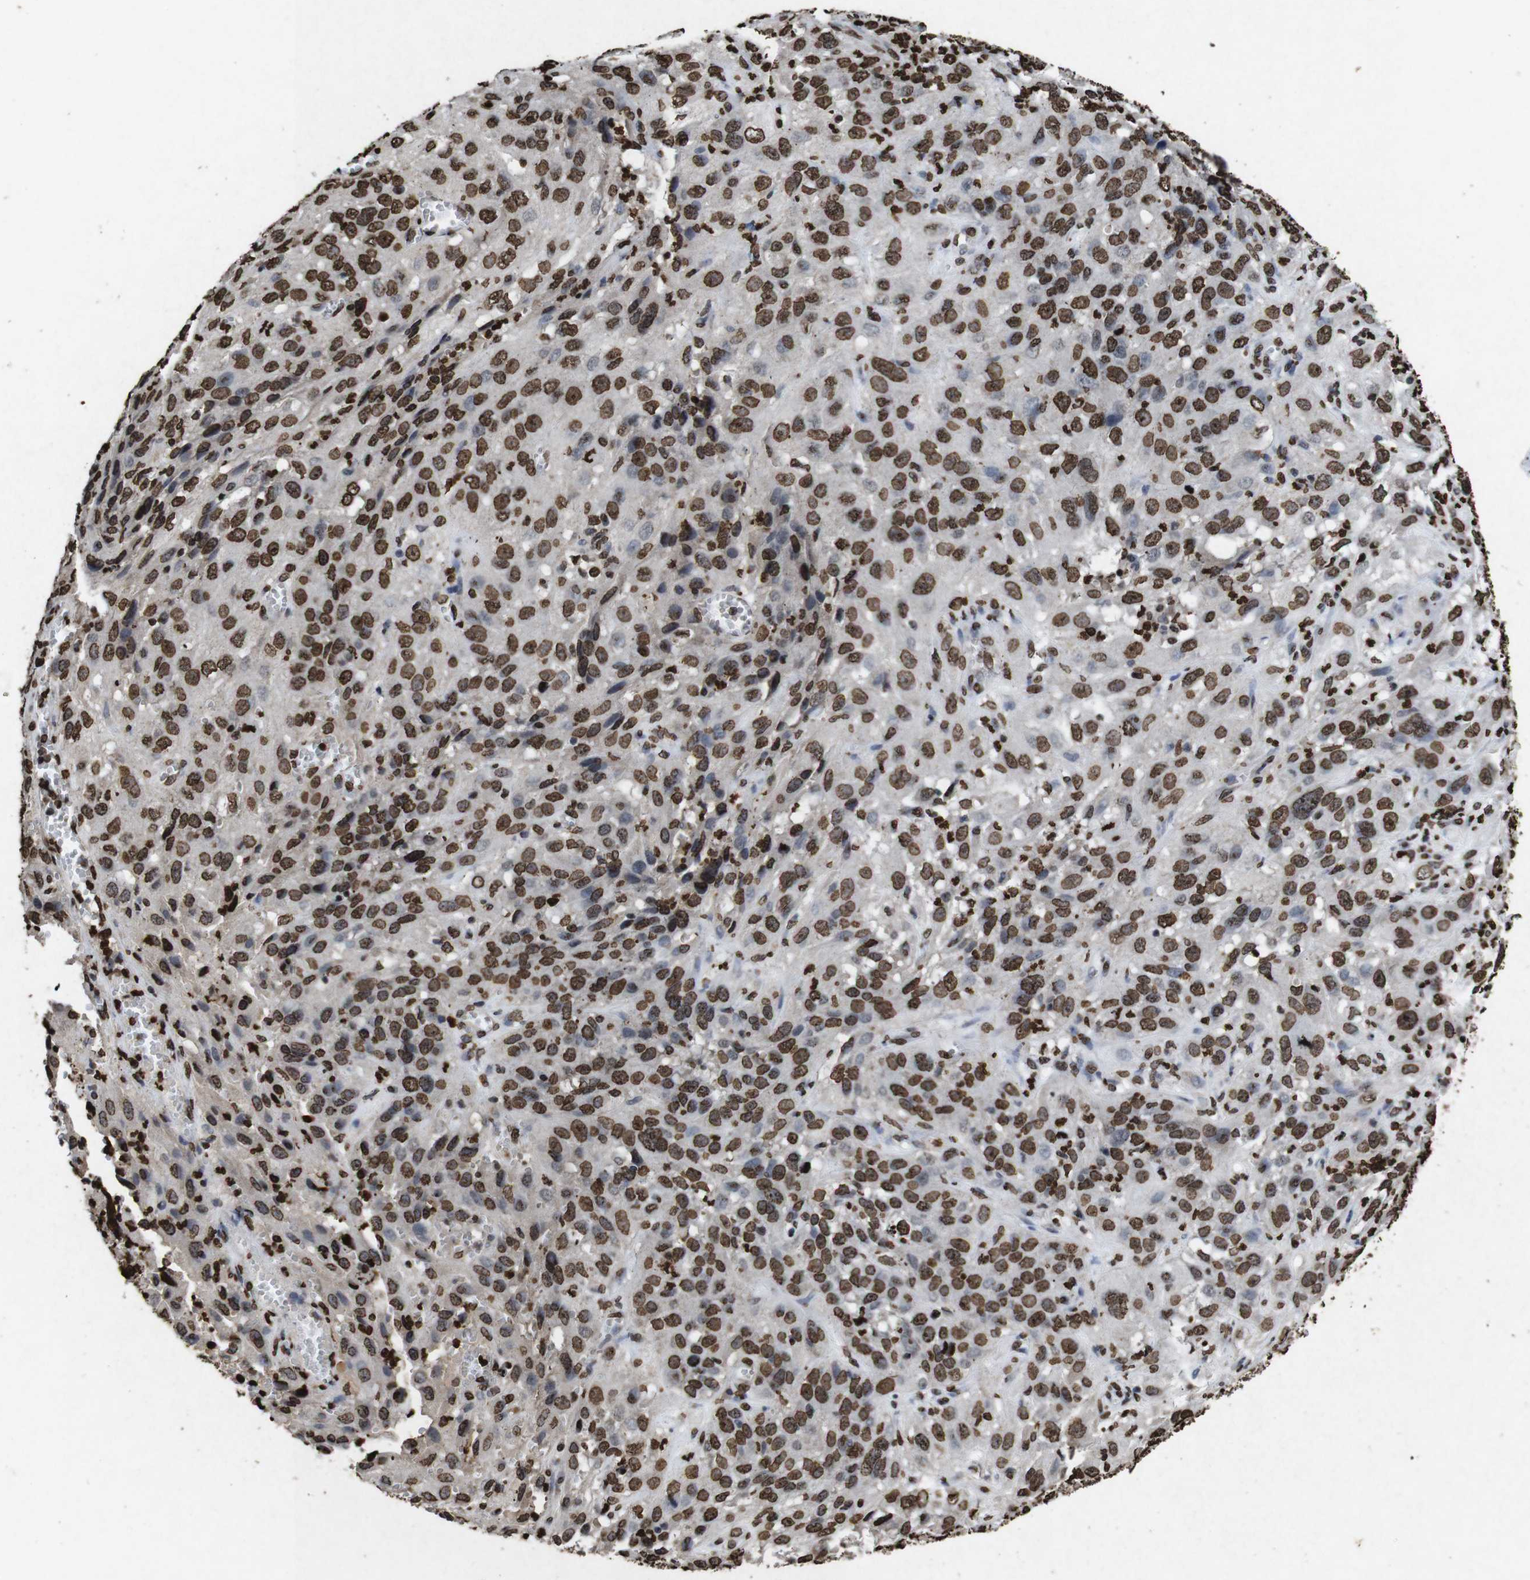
{"staining": {"intensity": "moderate", "quantity": ">75%", "location": "nuclear"}, "tissue": "cervical cancer", "cell_type": "Tumor cells", "image_type": "cancer", "snomed": [{"axis": "morphology", "description": "Squamous cell carcinoma, NOS"}, {"axis": "topography", "description": "Cervix"}], "caption": "Protein expression analysis of cervical cancer reveals moderate nuclear expression in about >75% of tumor cells. Using DAB (3,3'-diaminobenzidine) (brown) and hematoxylin (blue) stains, captured at high magnification using brightfield microscopy.", "gene": "MDM2", "patient": {"sex": "female", "age": 32}}